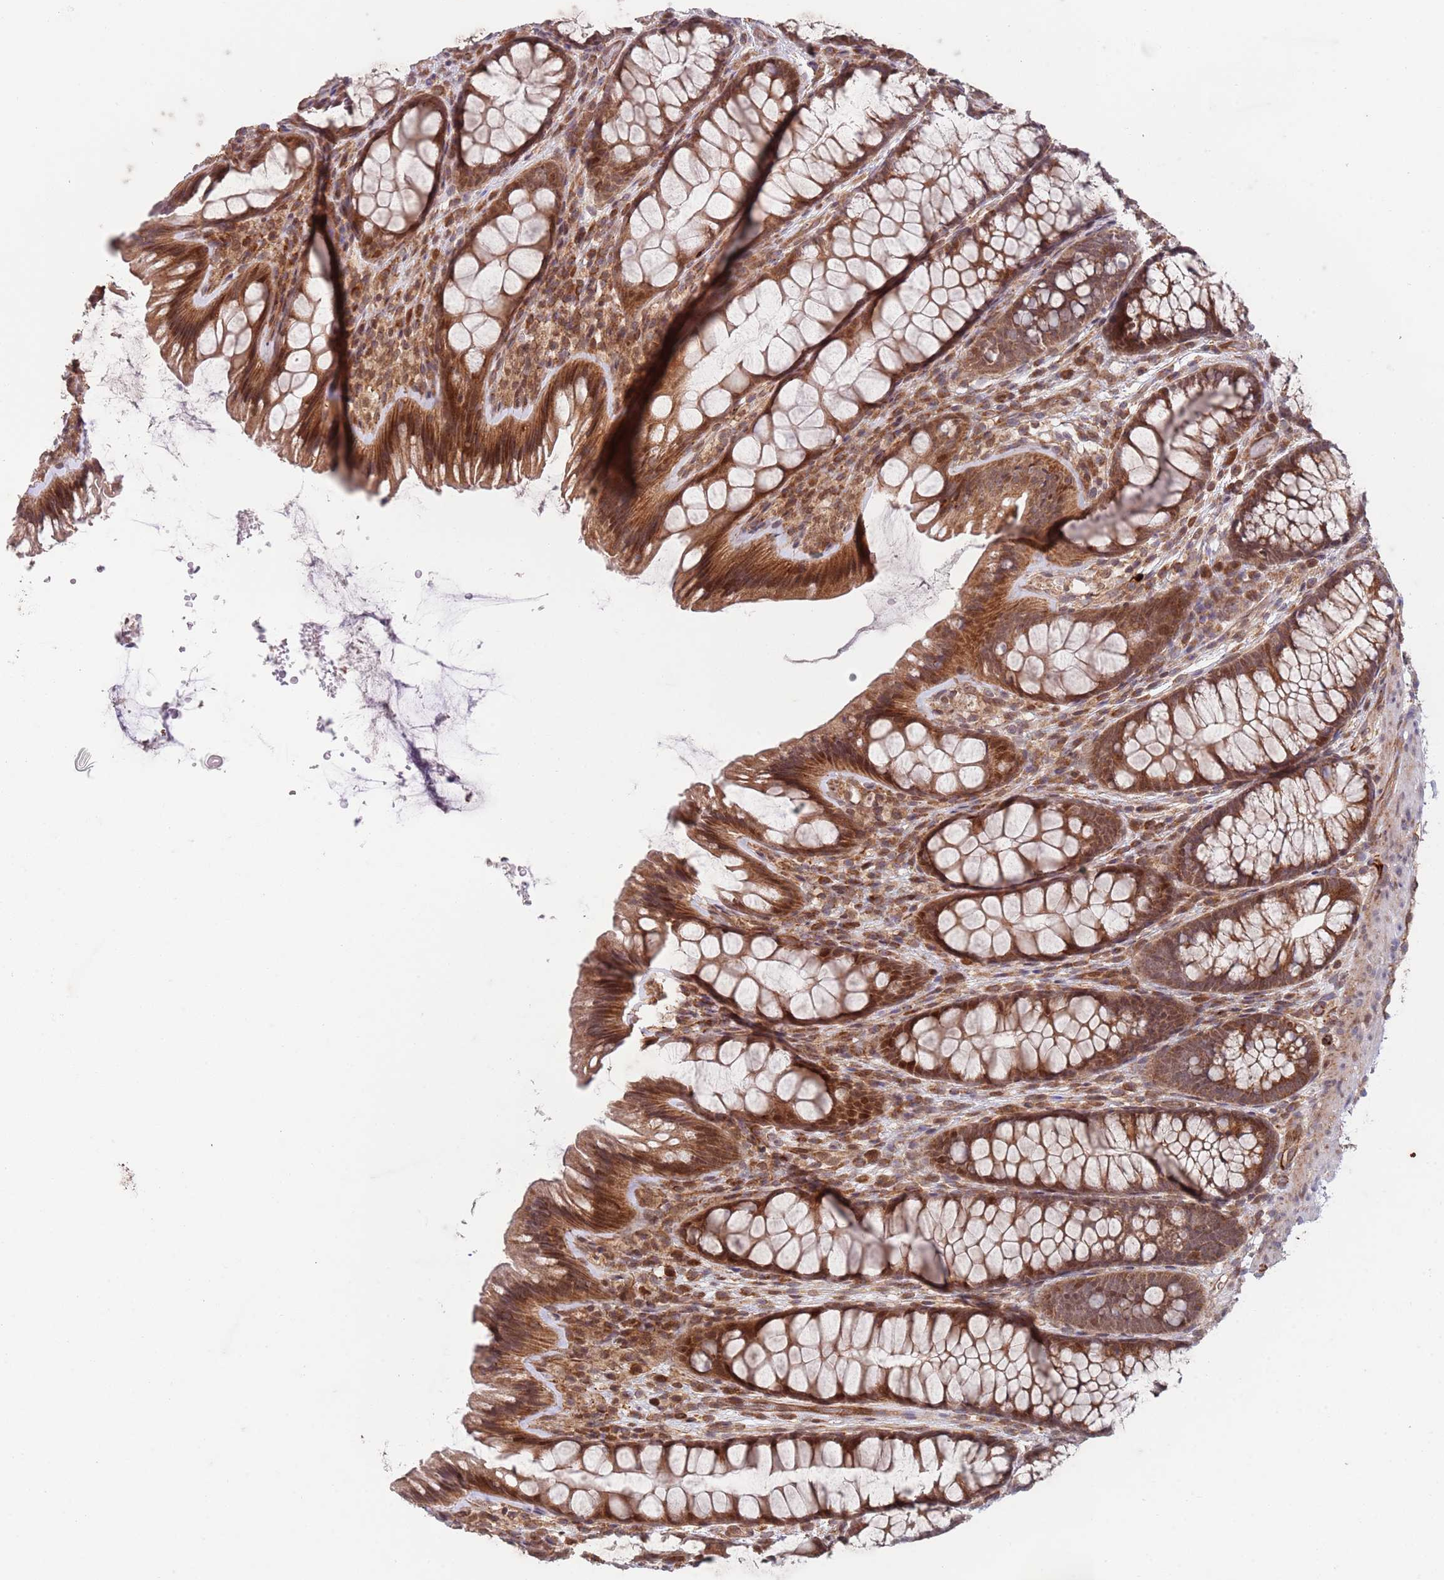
{"staining": {"intensity": "strong", "quantity": ">75%", "location": "cytoplasmic/membranous"}, "tissue": "colon", "cell_type": "Endothelial cells", "image_type": "normal", "snomed": [{"axis": "morphology", "description": "Normal tissue, NOS"}, {"axis": "topography", "description": "Colon"}], "caption": "The histopathology image displays immunohistochemical staining of unremarkable colon. There is strong cytoplasmic/membranous staining is identified in approximately >75% of endothelial cells. Immunohistochemistry stains the protein in brown and the nuclei are stained blue.", "gene": "CHD9", "patient": {"sex": "male", "age": 46}}